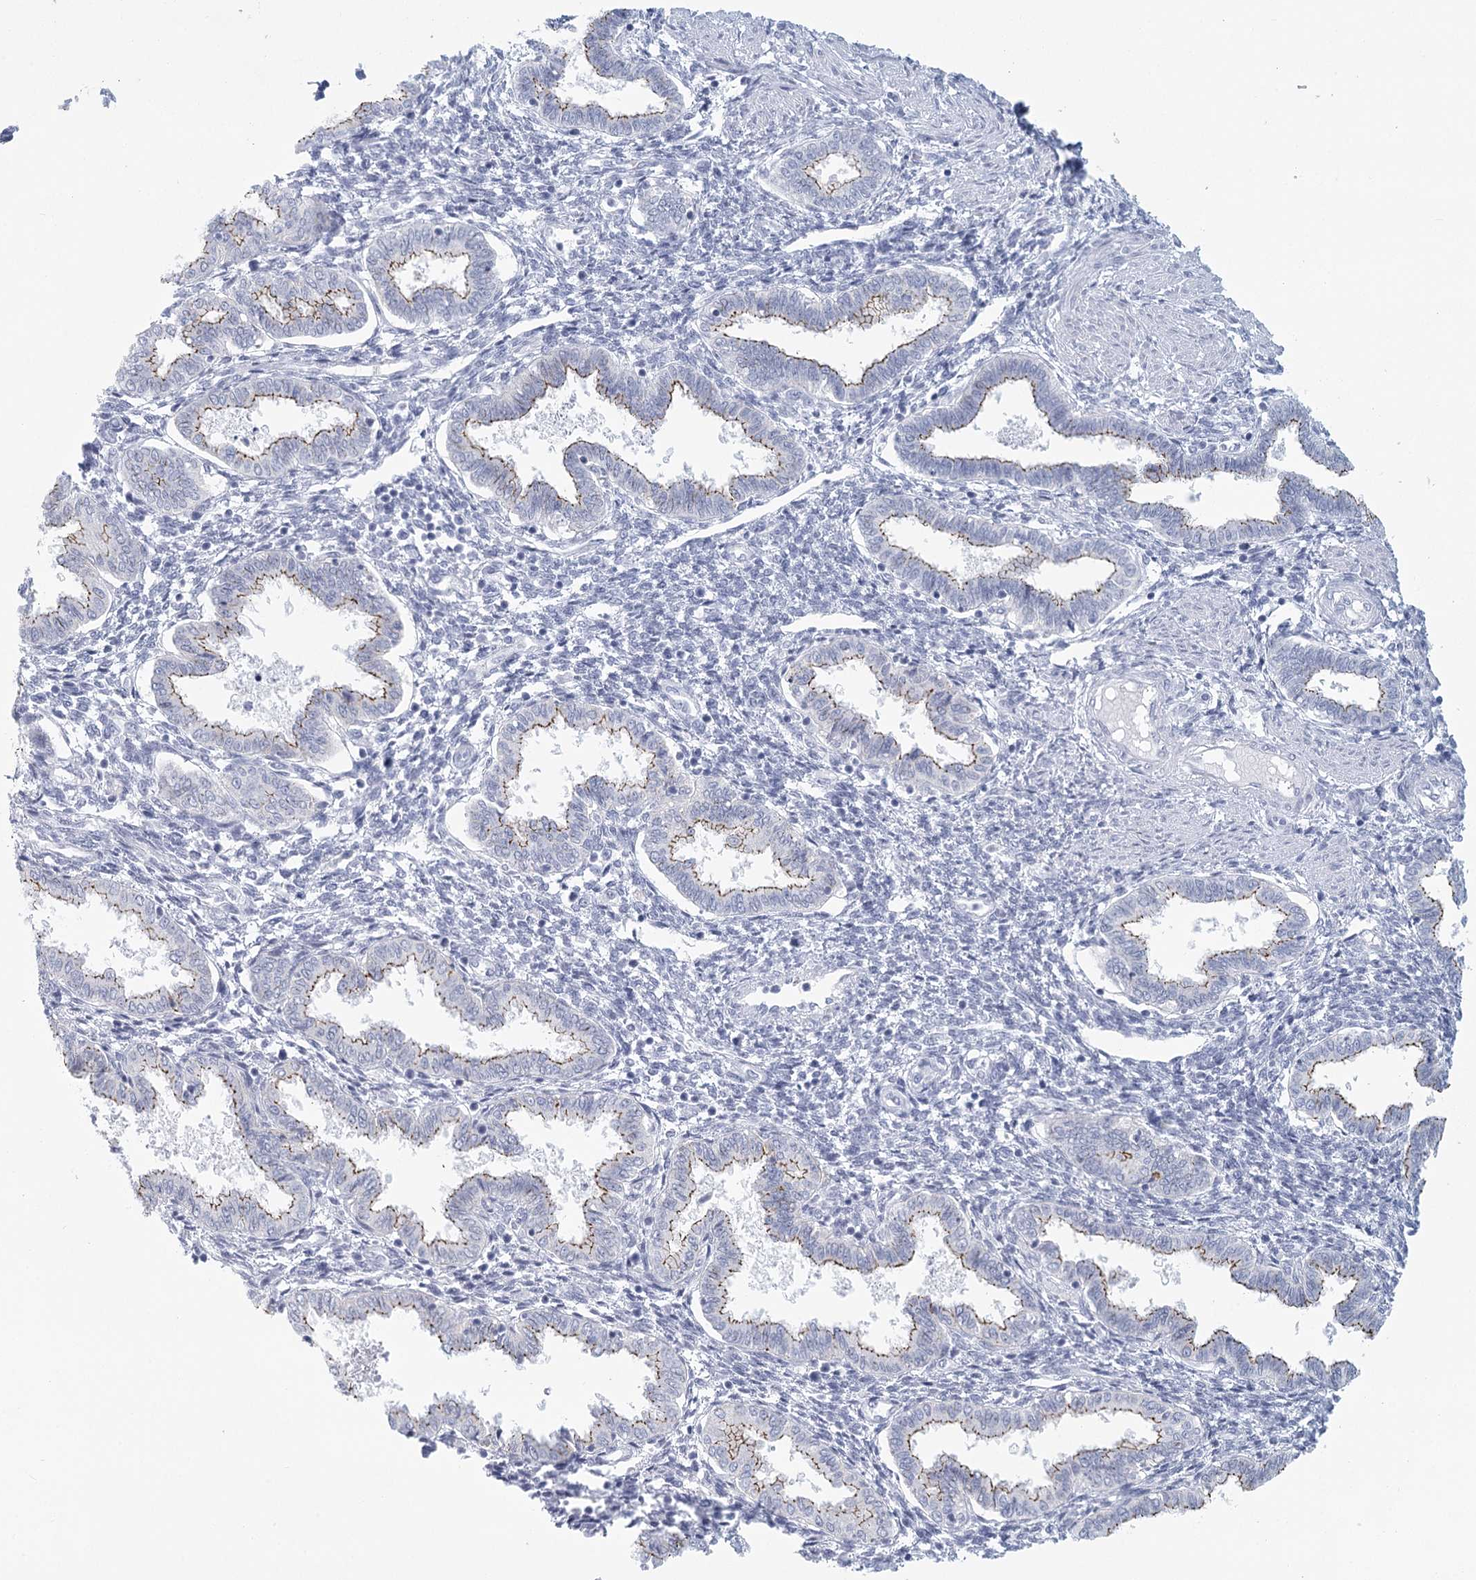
{"staining": {"intensity": "negative", "quantity": "none", "location": "none"}, "tissue": "endometrium", "cell_type": "Cells in endometrial stroma", "image_type": "normal", "snomed": [{"axis": "morphology", "description": "Normal tissue, NOS"}, {"axis": "topography", "description": "Endometrium"}], "caption": "High power microscopy image of an immunohistochemistry image of normal endometrium, revealing no significant positivity in cells in endometrial stroma. (DAB (3,3'-diaminobenzidine) immunohistochemistry (IHC) visualized using brightfield microscopy, high magnification).", "gene": "WNT8B", "patient": {"sex": "female", "age": 33}}